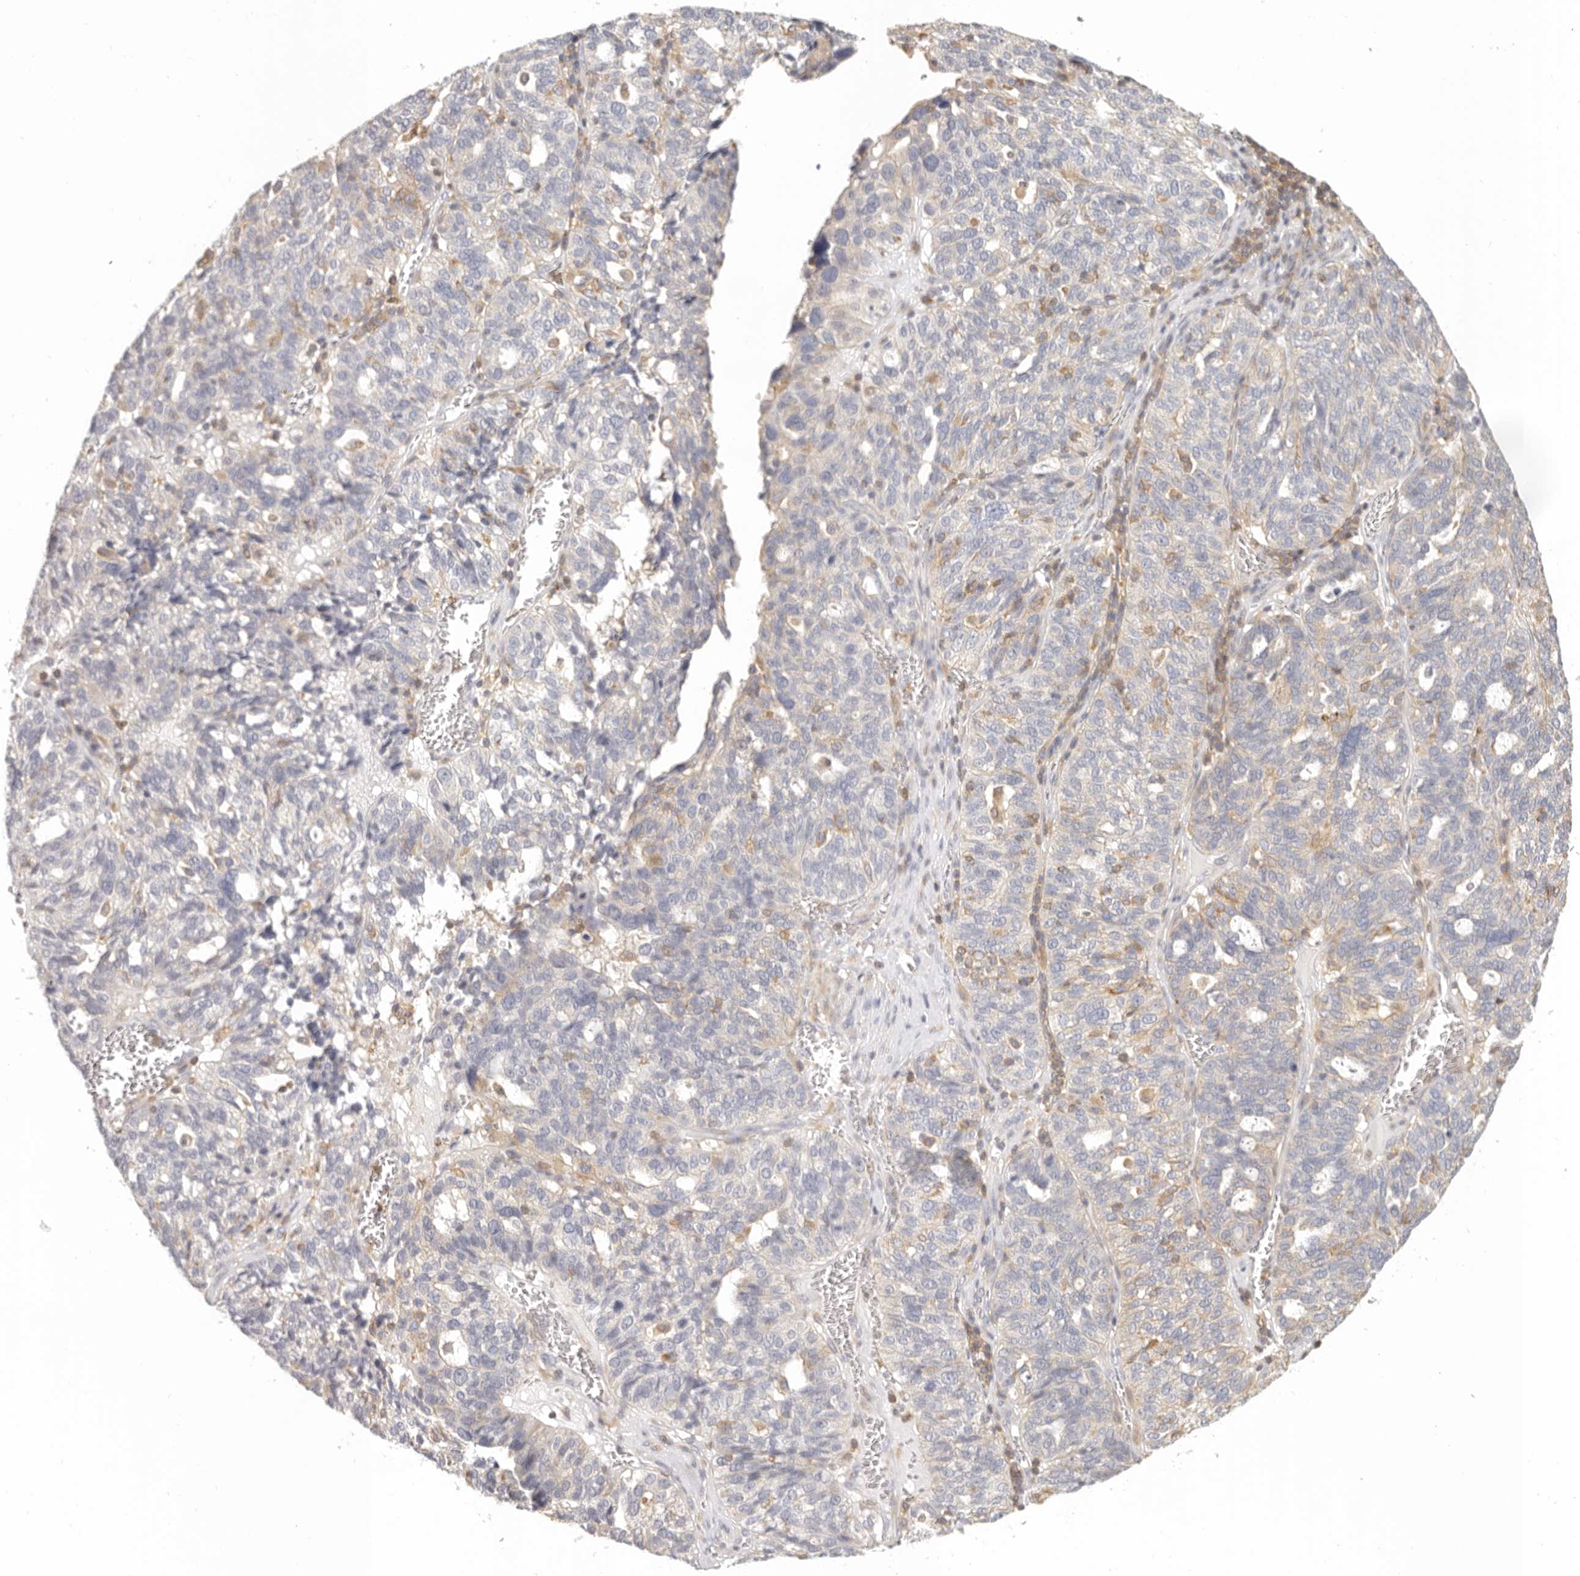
{"staining": {"intensity": "negative", "quantity": "none", "location": "none"}, "tissue": "ovarian cancer", "cell_type": "Tumor cells", "image_type": "cancer", "snomed": [{"axis": "morphology", "description": "Cystadenocarcinoma, serous, NOS"}, {"axis": "topography", "description": "Ovary"}], "caption": "IHC micrograph of human ovarian serous cystadenocarcinoma stained for a protein (brown), which reveals no staining in tumor cells.", "gene": "ANXA9", "patient": {"sex": "female", "age": 59}}